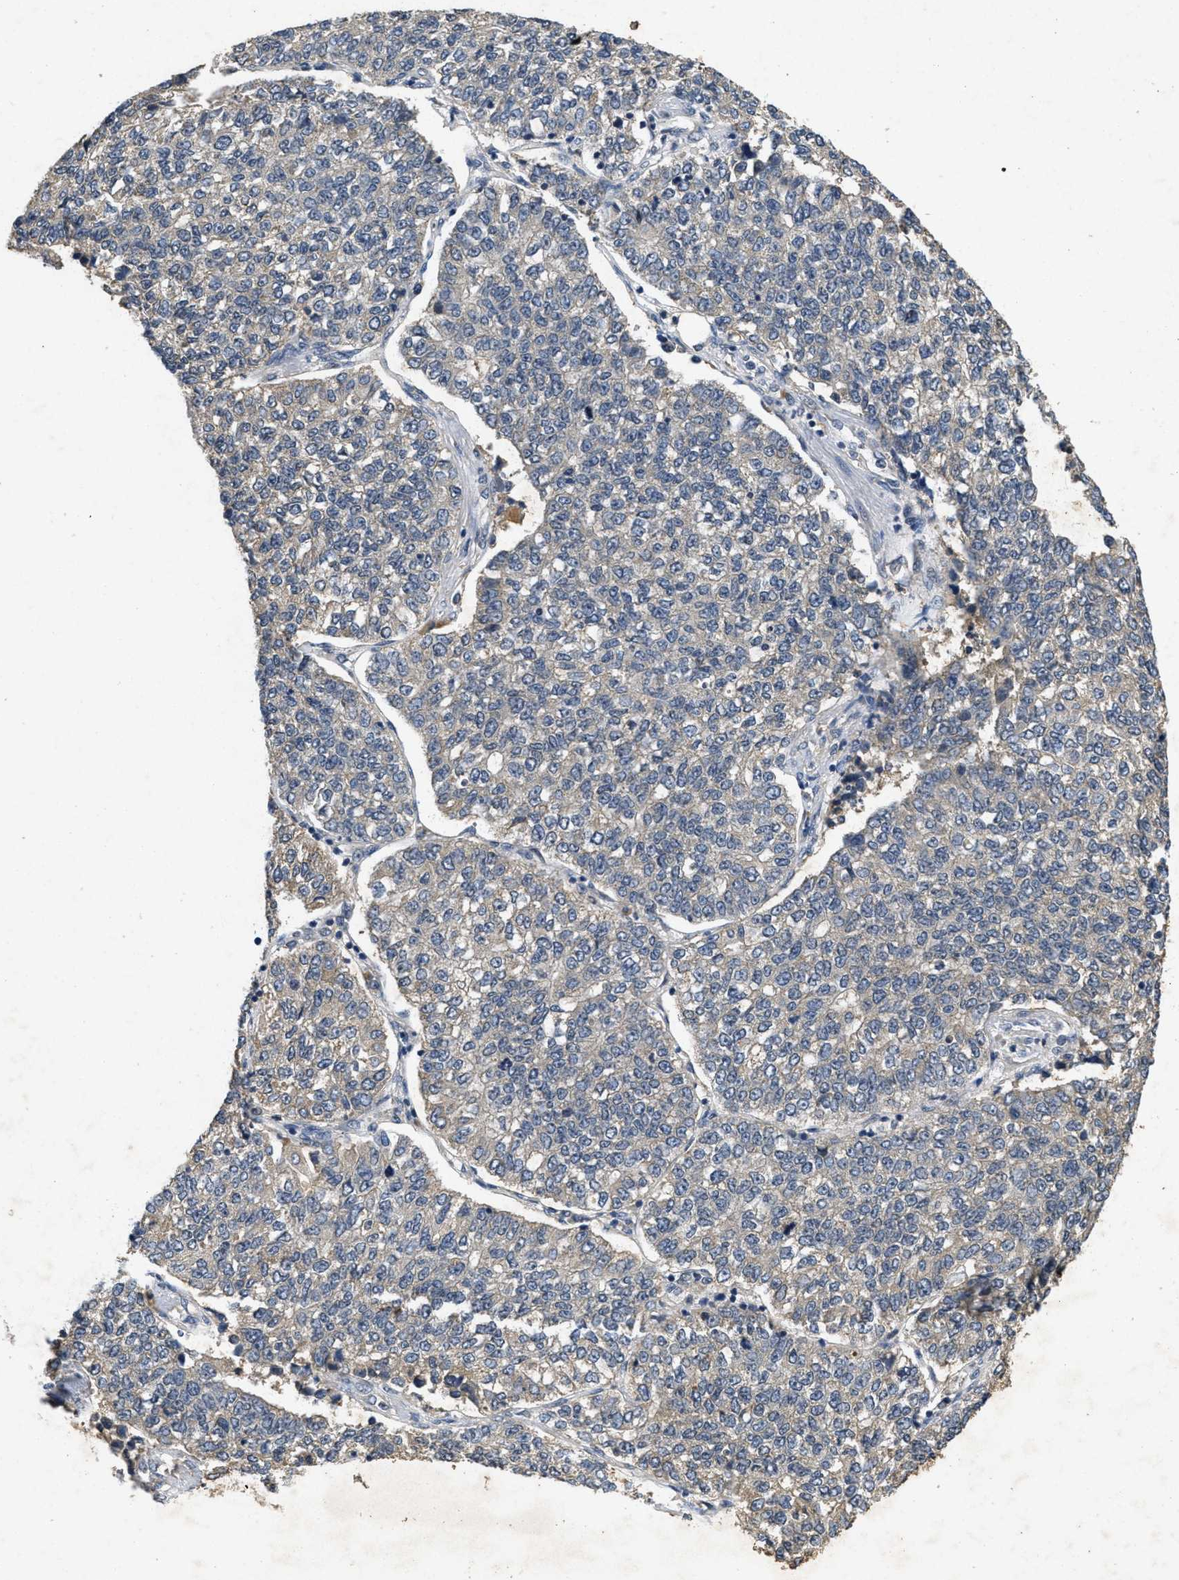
{"staining": {"intensity": "negative", "quantity": "none", "location": "none"}, "tissue": "lung cancer", "cell_type": "Tumor cells", "image_type": "cancer", "snomed": [{"axis": "morphology", "description": "Adenocarcinoma, NOS"}, {"axis": "topography", "description": "Lung"}], "caption": "IHC of human lung cancer reveals no positivity in tumor cells.", "gene": "PAPOLG", "patient": {"sex": "male", "age": 49}}